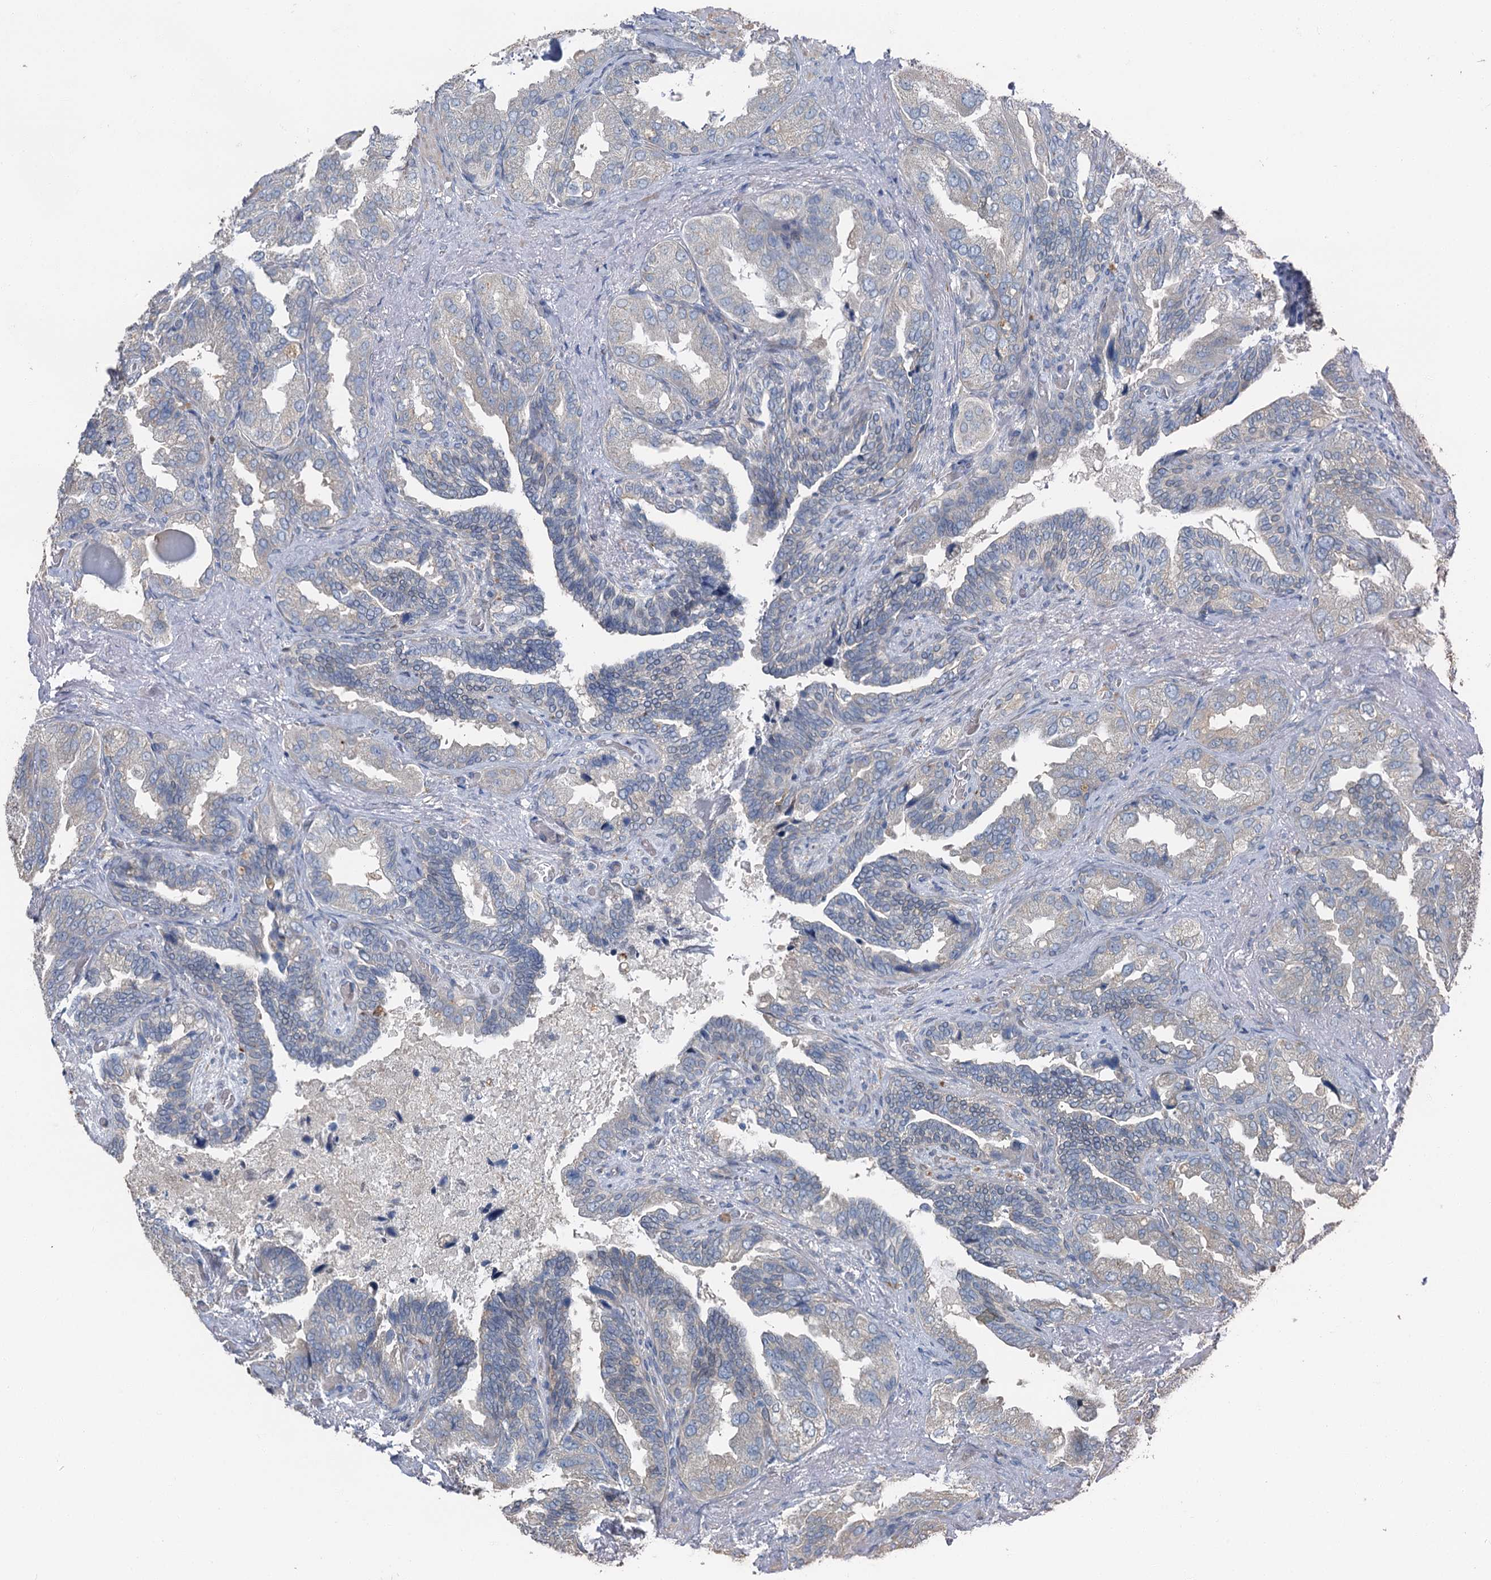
{"staining": {"intensity": "moderate", "quantity": "<25%", "location": "cytoplasmic/membranous"}, "tissue": "seminal vesicle", "cell_type": "Glandular cells", "image_type": "normal", "snomed": [{"axis": "morphology", "description": "Normal tissue, NOS"}, {"axis": "topography", "description": "Seminal veicle"}, {"axis": "topography", "description": "Peripheral nerve tissue"}], "caption": "High-magnification brightfield microscopy of unremarkable seminal vesicle stained with DAB (brown) and counterstained with hematoxylin (blue). glandular cells exhibit moderate cytoplasmic/membranous positivity is appreciated in approximately<25% of cells.", "gene": "C6orf120", "patient": {"sex": "male", "age": 63}}